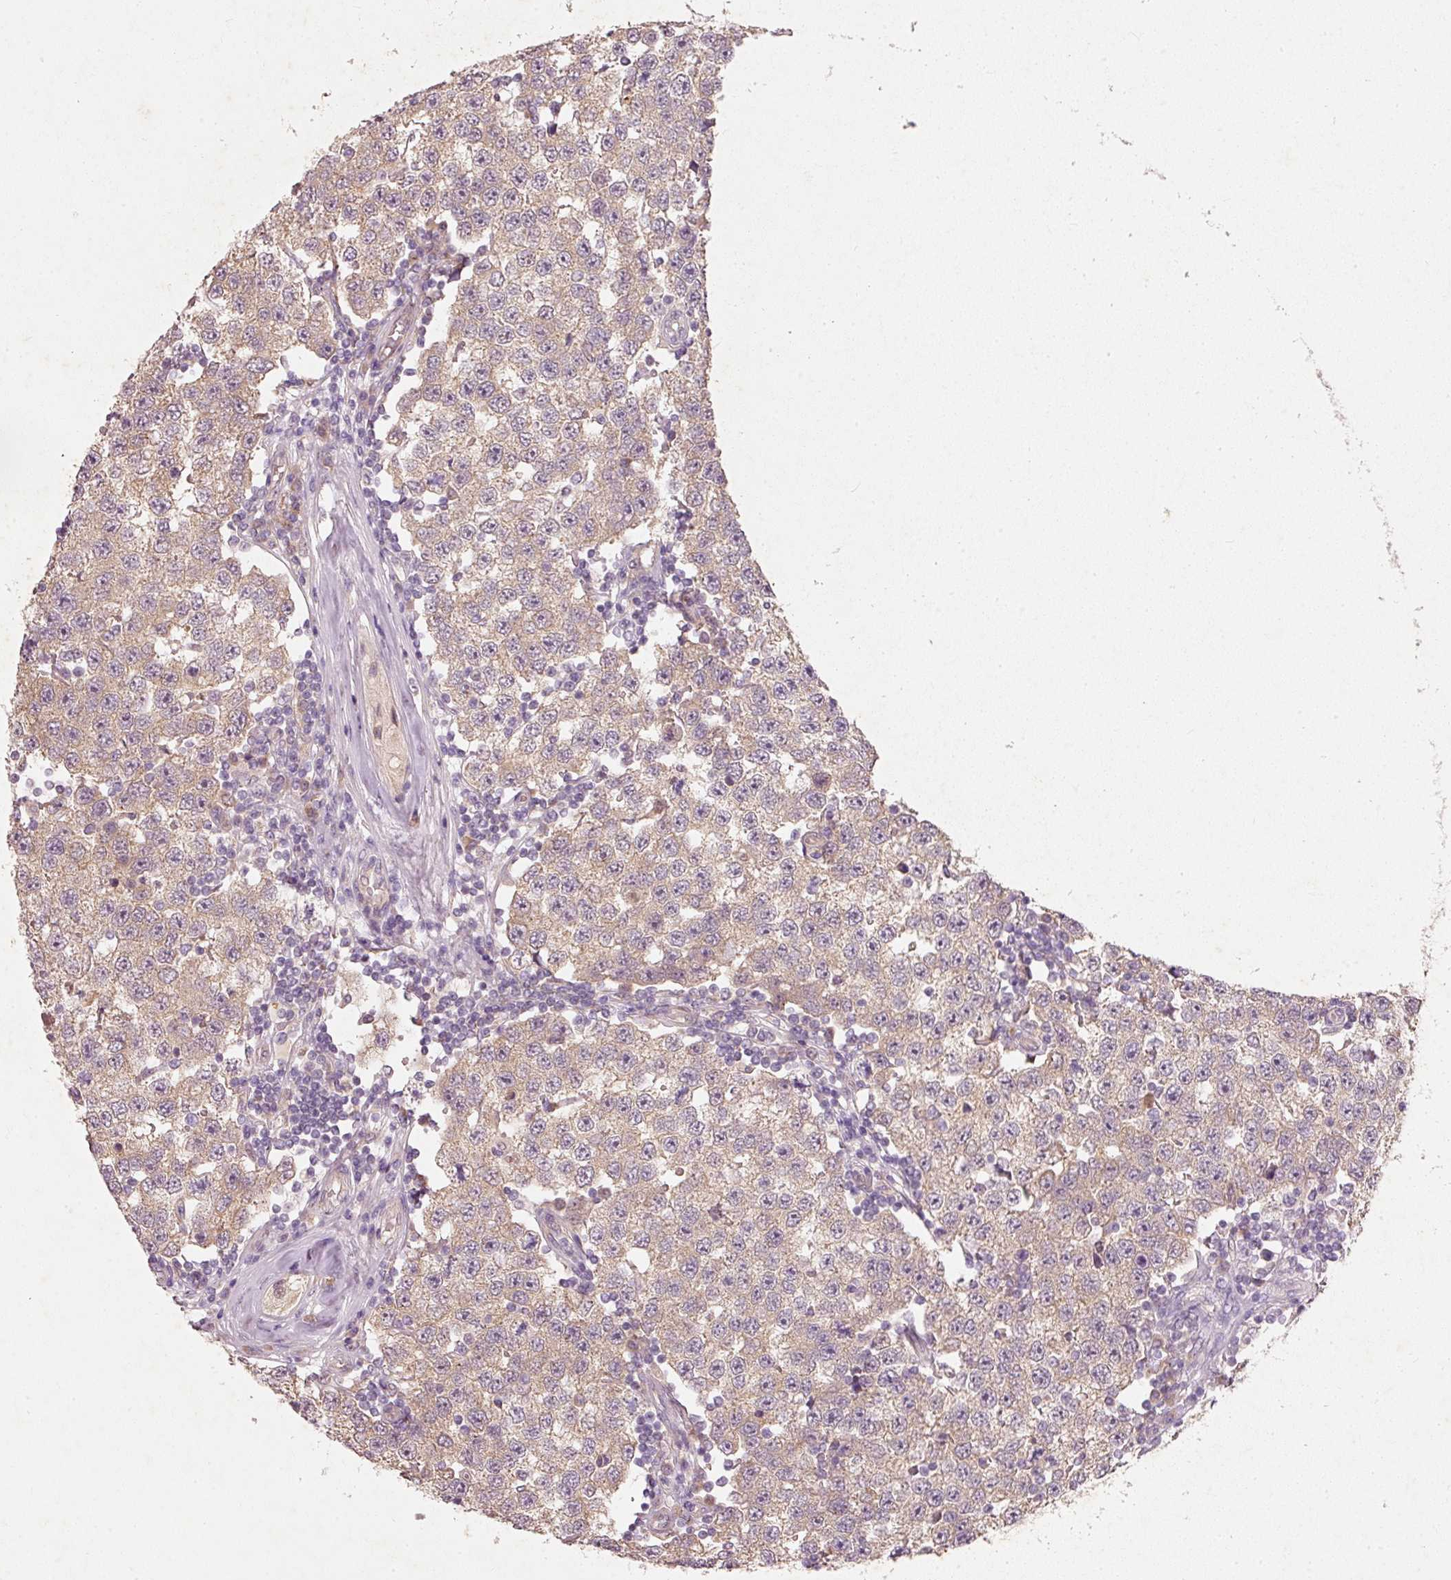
{"staining": {"intensity": "weak", "quantity": ">75%", "location": "cytoplasmic/membranous"}, "tissue": "testis cancer", "cell_type": "Tumor cells", "image_type": "cancer", "snomed": [{"axis": "morphology", "description": "Seminoma, NOS"}, {"axis": "topography", "description": "Testis"}], "caption": "Immunohistochemistry (IHC) (DAB (3,3'-diaminobenzidine)) staining of testis seminoma displays weak cytoplasmic/membranous protein positivity in approximately >75% of tumor cells. (DAB IHC, brown staining for protein, blue staining for nuclei).", "gene": "RGL2", "patient": {"sex": "male", "age": 34}}